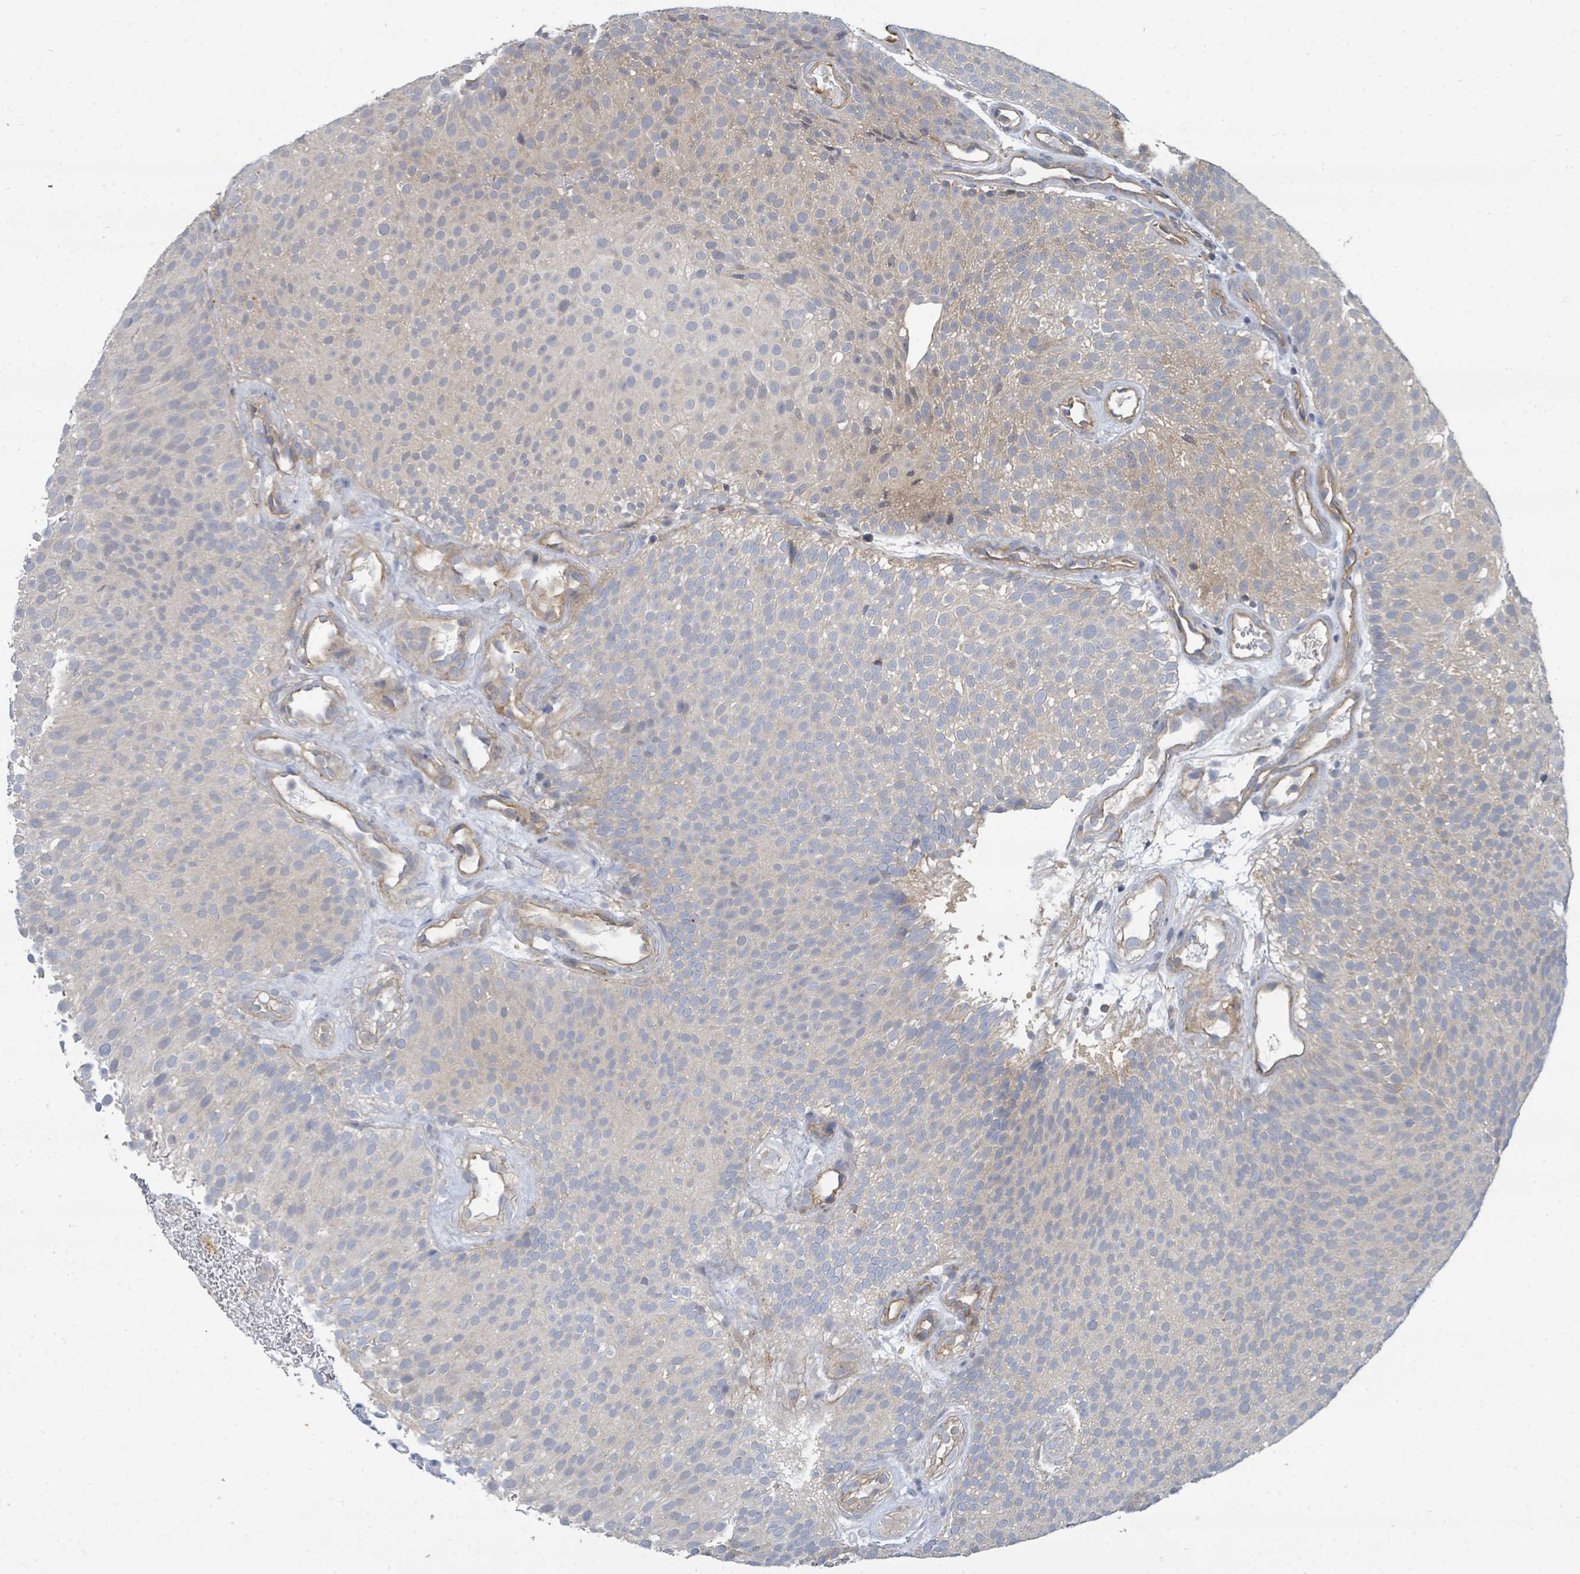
{"staining": {"intensity": "weak", "quantity": "25%-75%", "location": "cytoplasmic/membranous"}, "tissue": "urothelial cancer", "cell_type": "Tumor cells", "image_type": "cancer", "snomed": [{"axis": "morphology", "description": "Urothelial carcinoma, Low grade"}, {"axis": "topography", "description": "Urinary bladder"}], "caption": "Immunohistochemistry (IHC) of human urothelial cancer demonstrates low levels of weak cytoplasmic/membranous expression in approximately 25%-75% of tumor cells. The protein is stained brown, and the nuclei are stained in blue (DAB IHC with brightfield microscopy, high magnification).", "gene": "BOLA2B", "patient": {"sex": "male", "age": 78}}